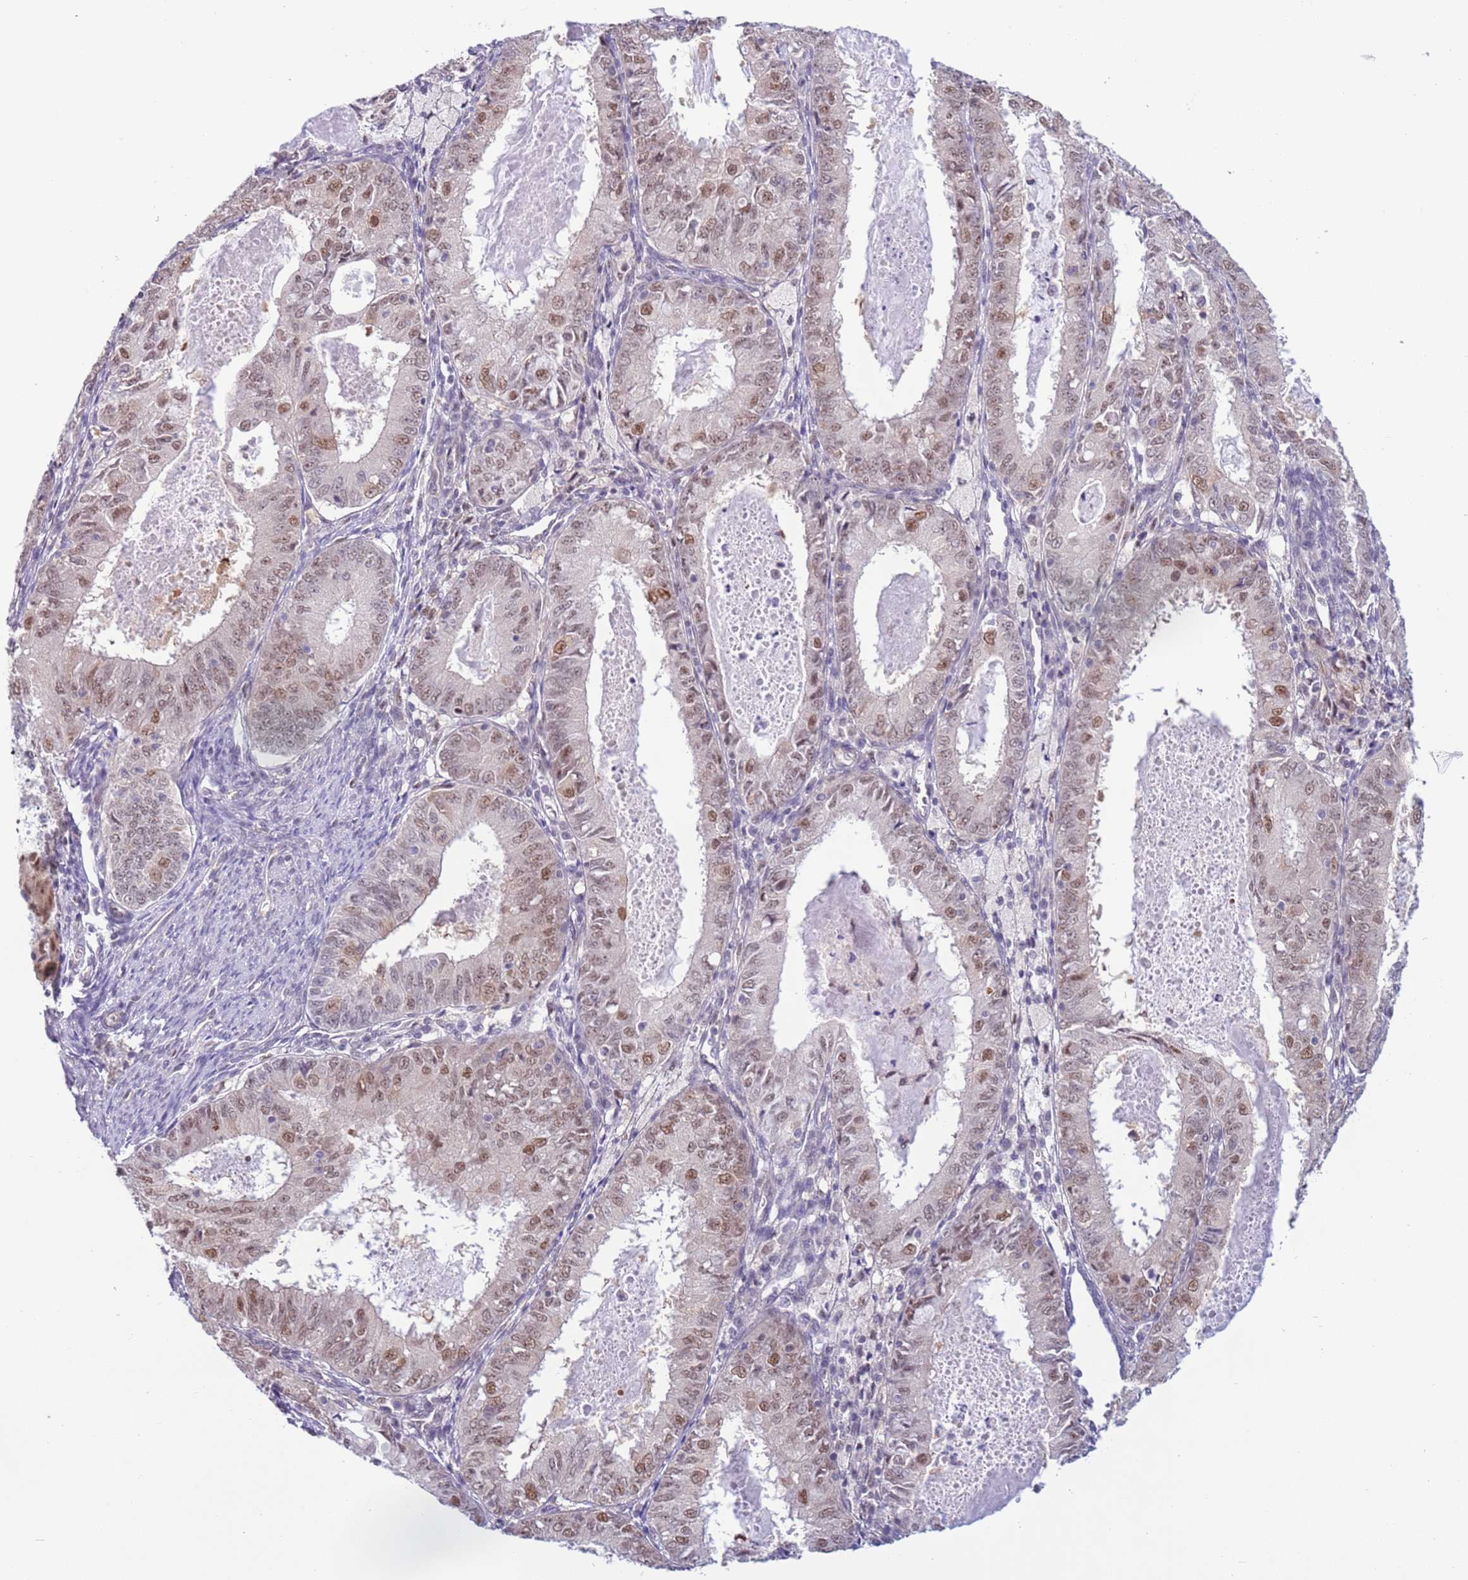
{"staining": {"intensity": "moderate", "quantity": ">75%", "location": "nuclear"}, "tissue": "endometrial cancer", "cell_type": "Tumor cells", "image_type": "cancer", "snomed": [{"axis": "morphology", "description": "Adenocarcinoma, NOS"}, {"axis": "topography", "description": "Endometrium"}], "caption": "Immunohistochemistry image of neoplastic tissue: adenocarcinoma (endometrial) stained using immunohistochemistry demonstrates medium levels of moderate protein expression localized specifically in the nuclear of tumor cells, appearing as a nuclear brown color.", "gene": "PRPF6", "patient": {"sex": "female", "age": 57}}